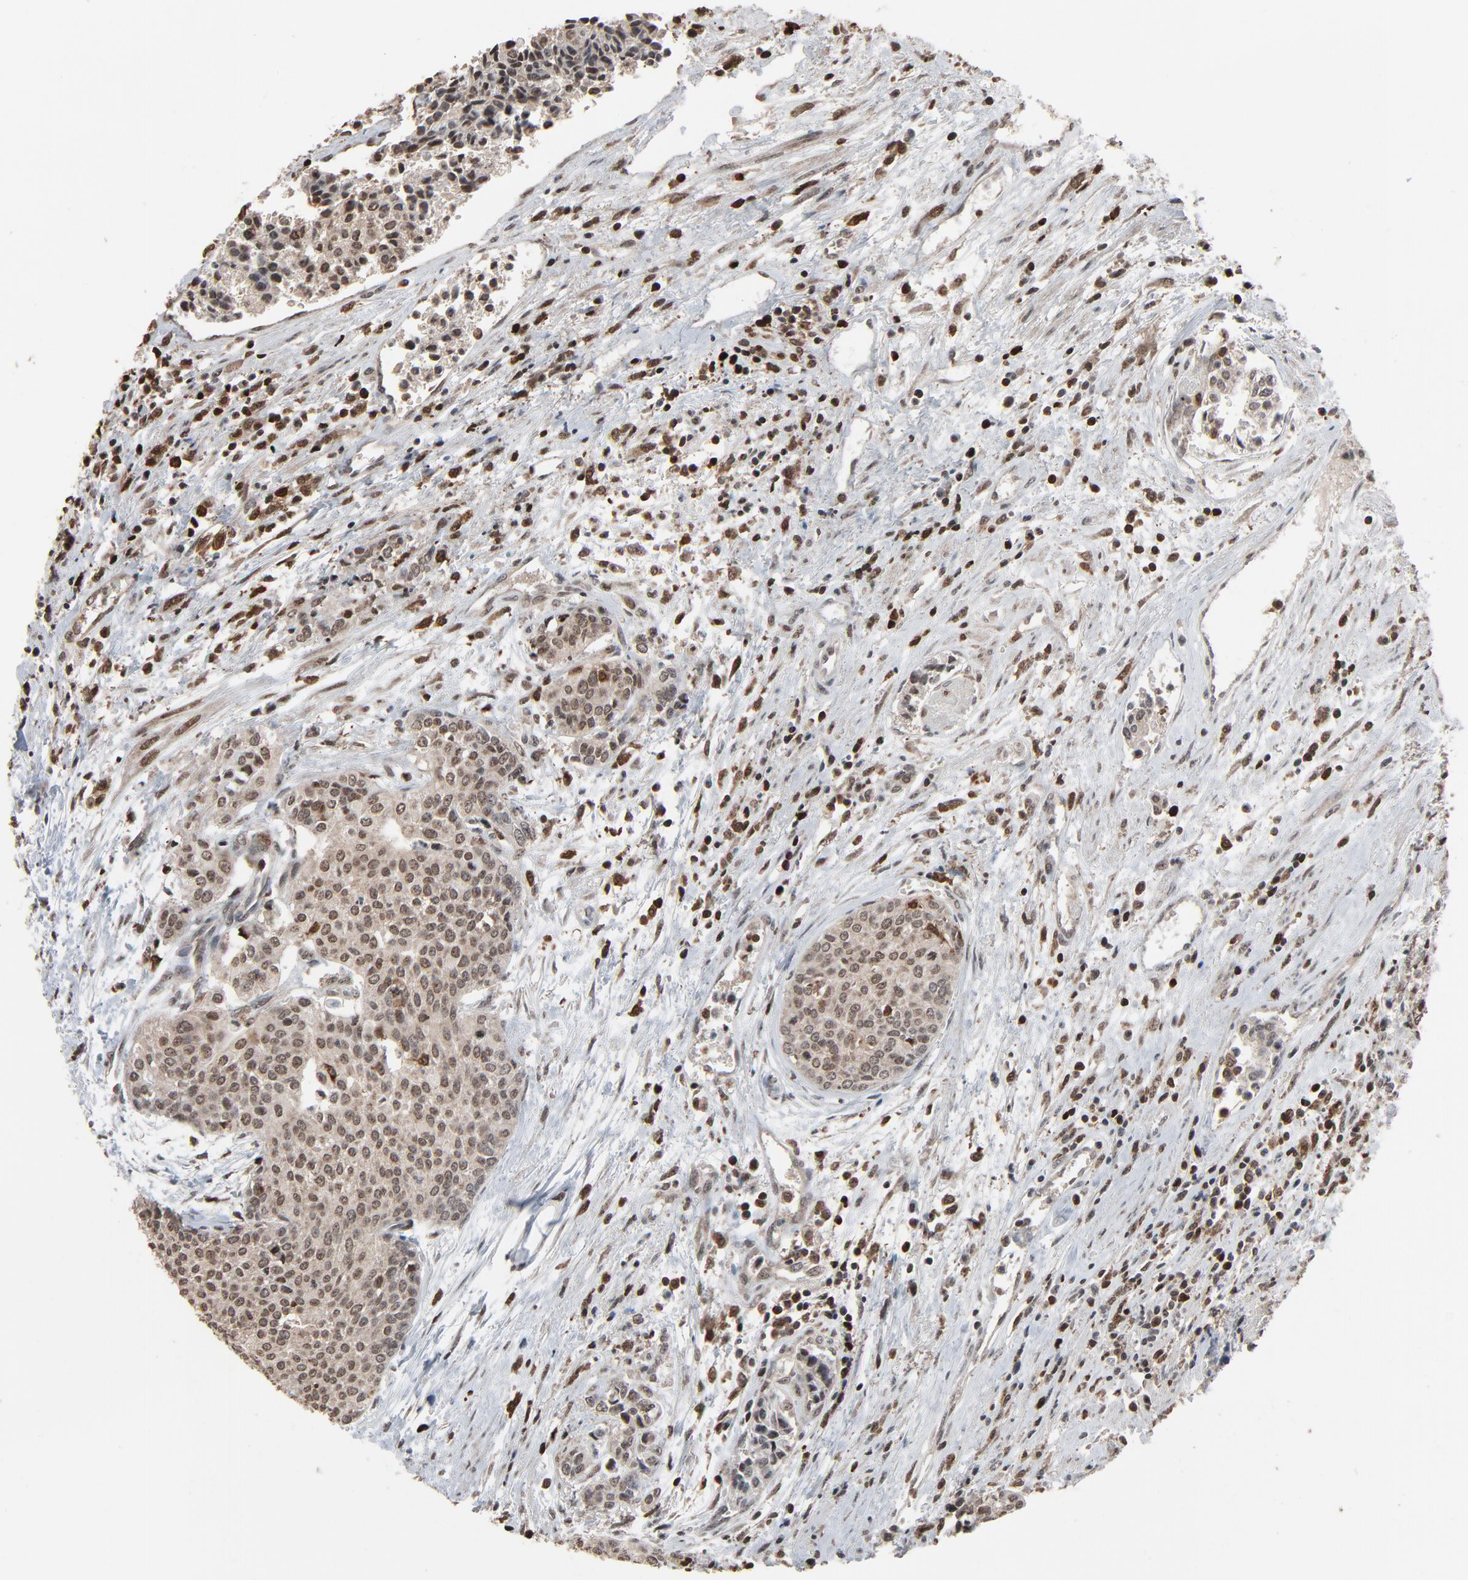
{"staining": {"intensity": "weak", "quantity": ">75%", "location": "nuclear"}, "tissue": "urothelial cancer", "cell_type": "Tumor cells", "image_type": "cancer", "snomed": [{"axis": "morphology", "description": "Urothelial carcinoma, Low grade"}, {"axis": "topography", "description": "Urinary bladder"}], "caption": "This photomicrograph shows immunohistochemistry staining of human urothelial carcinoma (low-grade), with low weak nuclear staining in about >75% of tumor cells.", "gene": "RPS6KA3", "patient": {"sex": "female", "age": 73}}